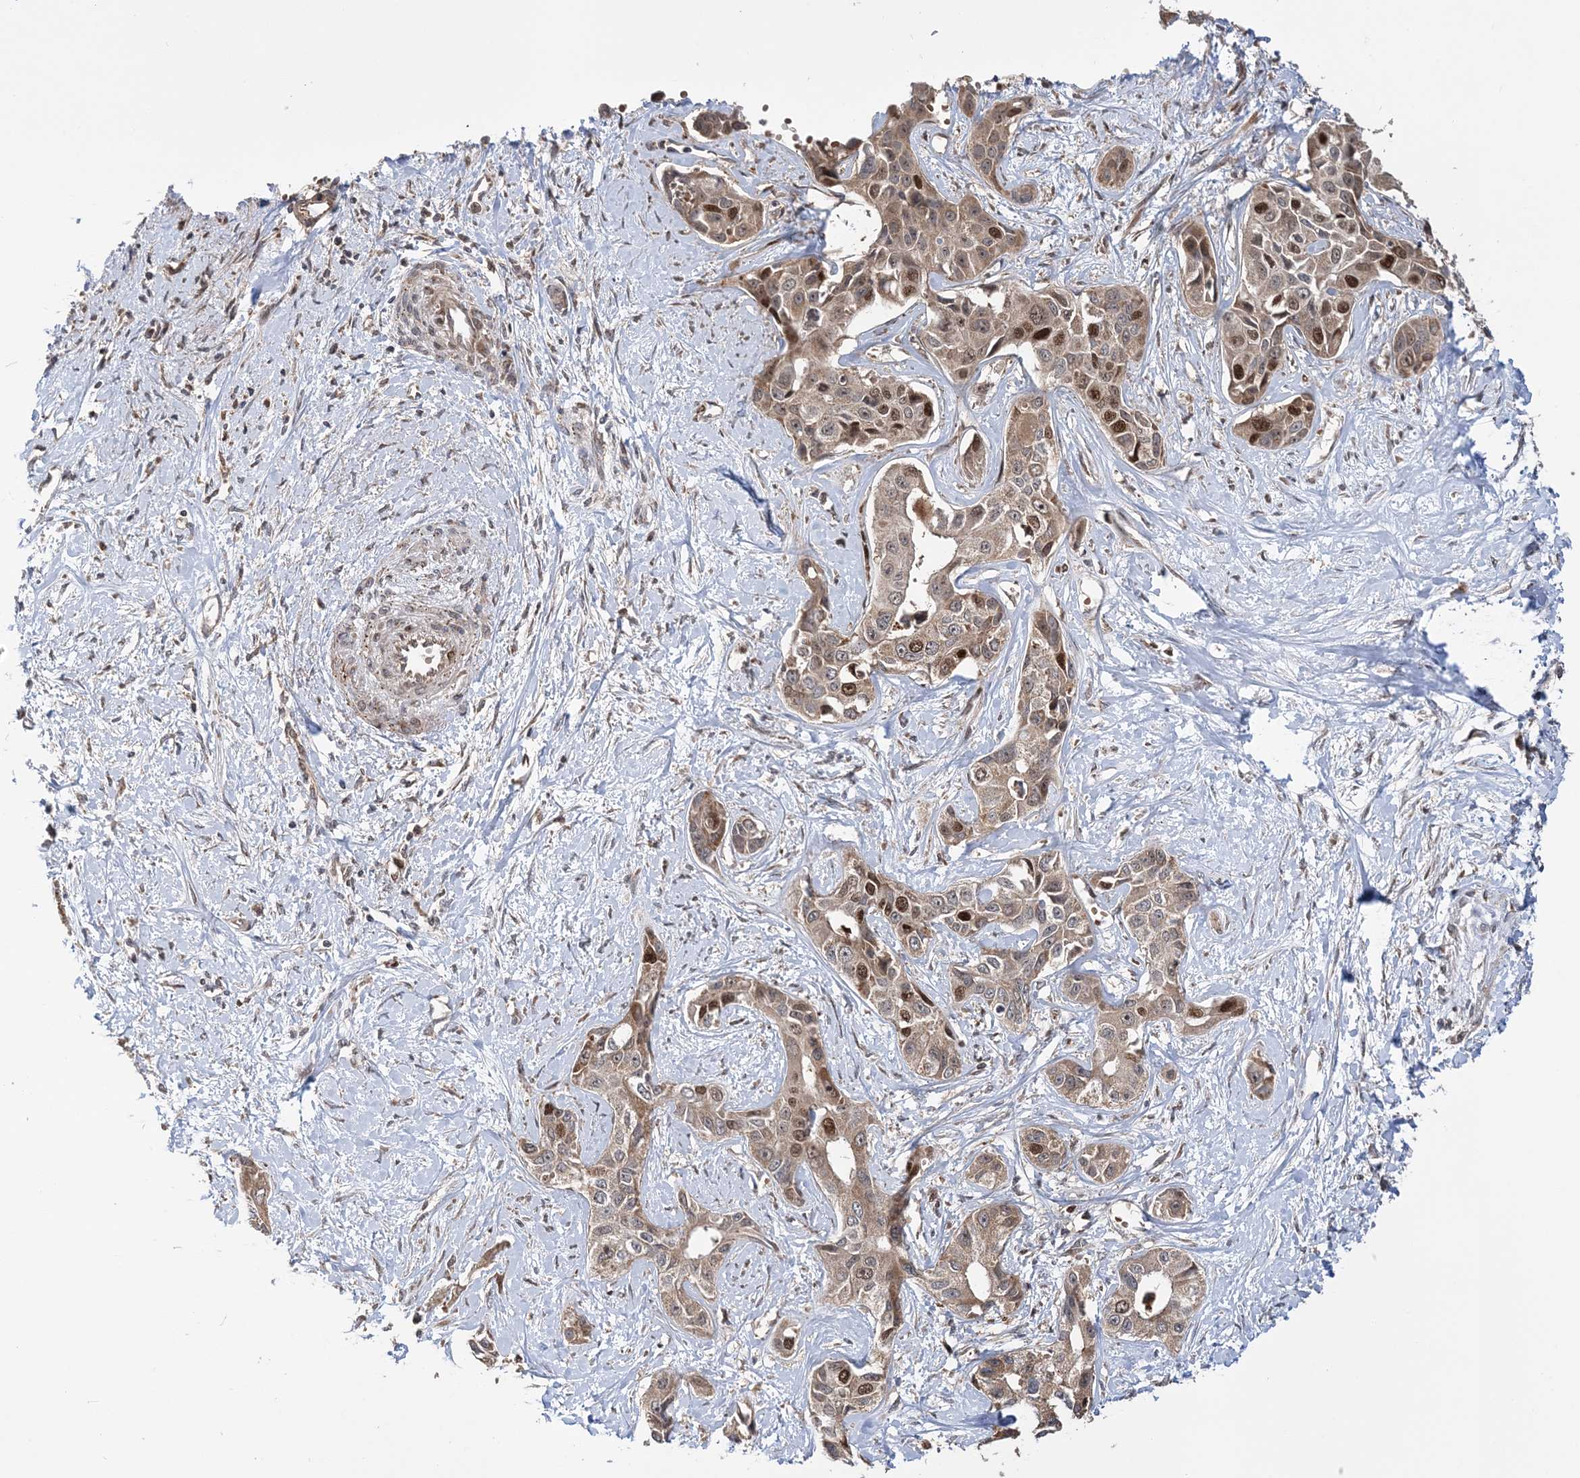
{"staining": {"intensity": "moderate", "quantity": "25%-75%", "location": "cytoplasmic/membranous,nuclear"}, "tissue": "liver cancer", "cell_type": "Tumor cells", "image_type": "cancer", "snomed": [{"axis": "morphology", "description": "Cholangiocarcinoma"}, {"axis": "topography", "description": "Liver"}], "caption": "Liver cancer stained with DAB (3,3'-diaminobenzidine) IHC demonstrates medium levels of moderate cytoplasmic/membranous and nuclear staining in approximately 25%-75% of tumor cells.", "gene": "KIF4A", "patient": {"sex": "male", "age": 59}}